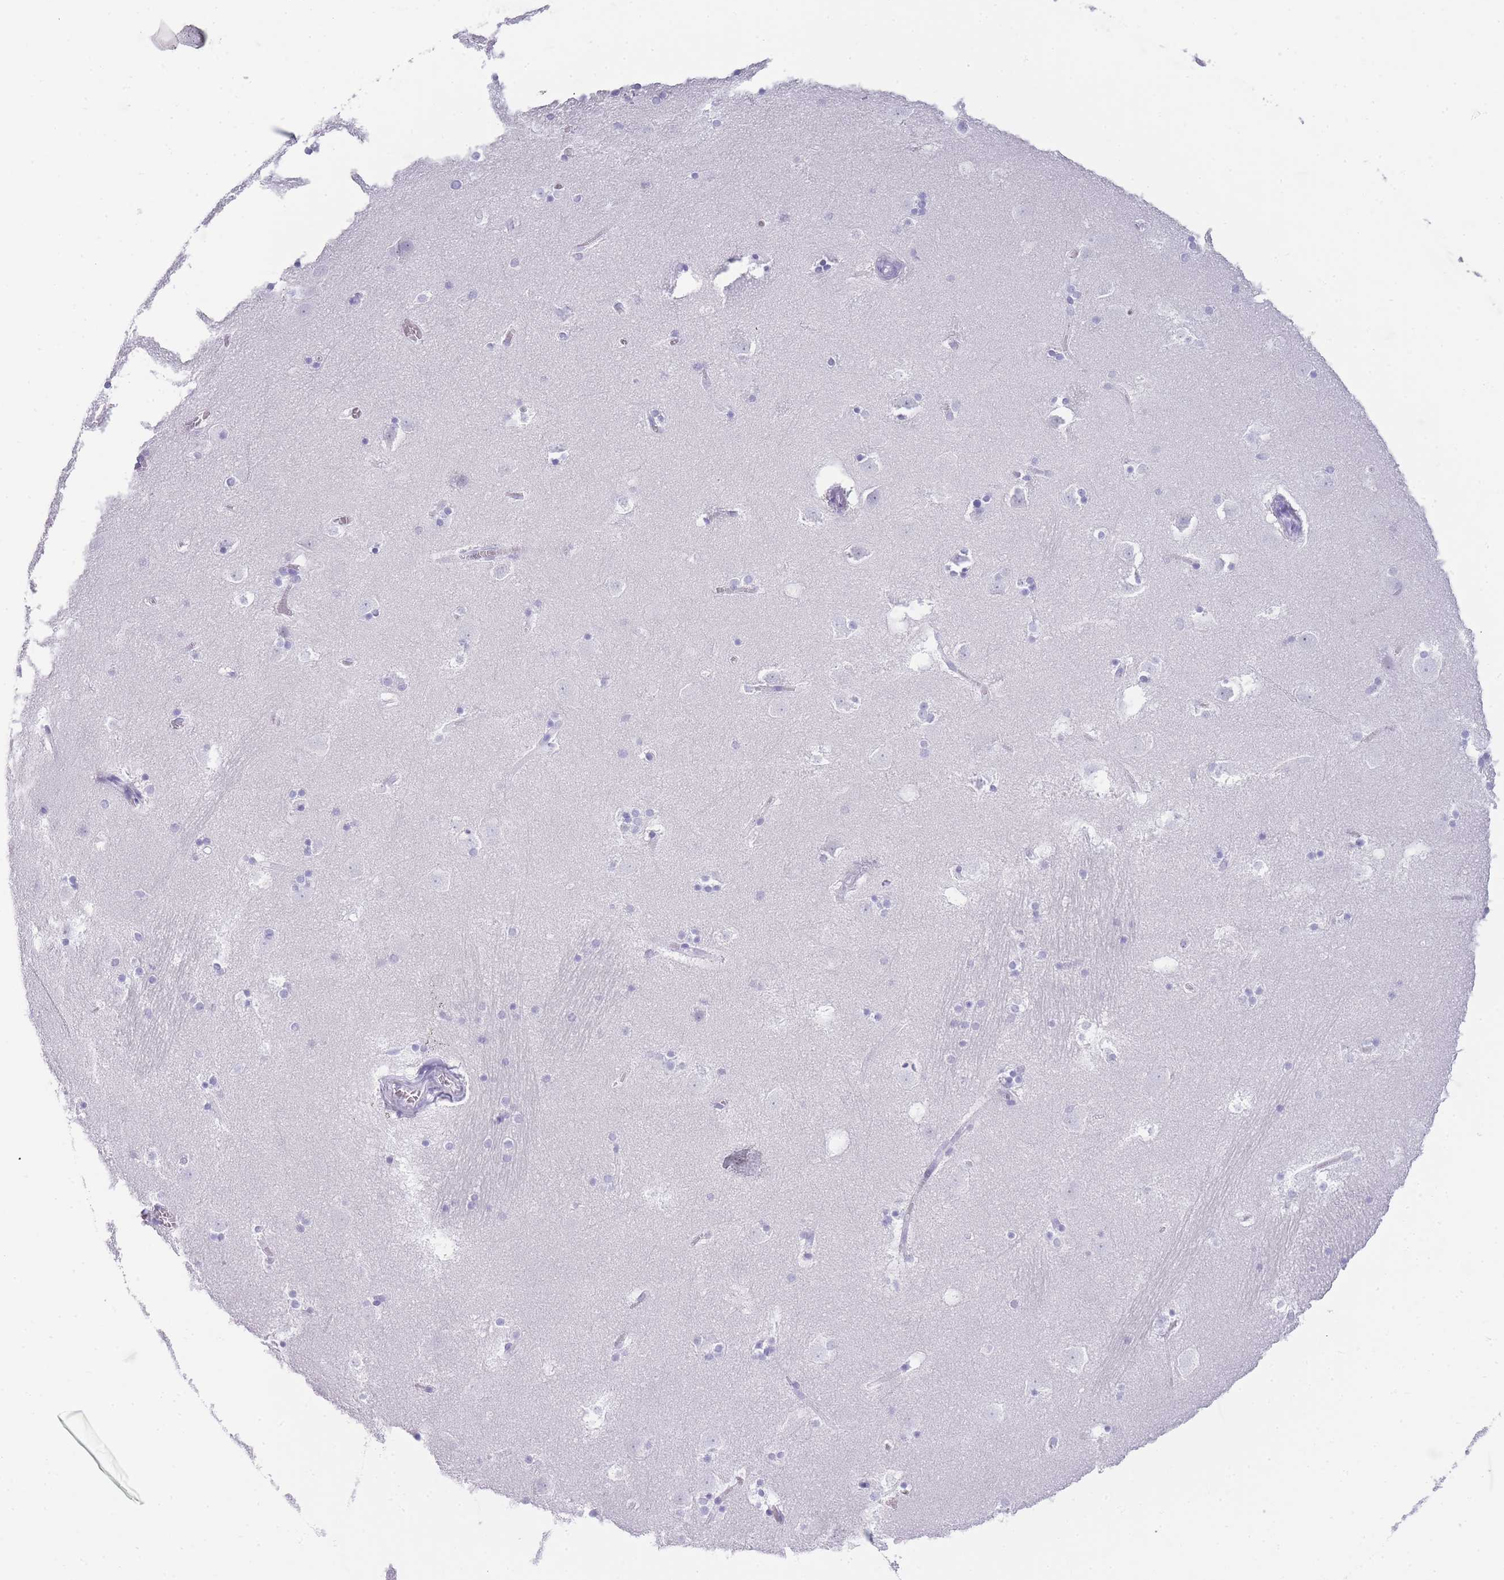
{"staining": {"intensity": "negative", "quantity": "none", "location": "none"}, "tissue": "caudate", "cell_type": "Glial cells", "image_type": "normal", "snomed": [{"axis": "morphology", "description": "Normal tissue, NOS"}, {"axis": "topography", "description": "Lateral ventricle wall"}], "caption": "A high-resolution histopathology image shows immunohistochemistry staining of benign caudate, which exhibits no significant positivity in glial cells. The staining is performed using DAB brown chromogen with nuclei counter-stained in using hematoxylin.", "gene": "INS", "patient": {"sex": "male", "age": 45}}